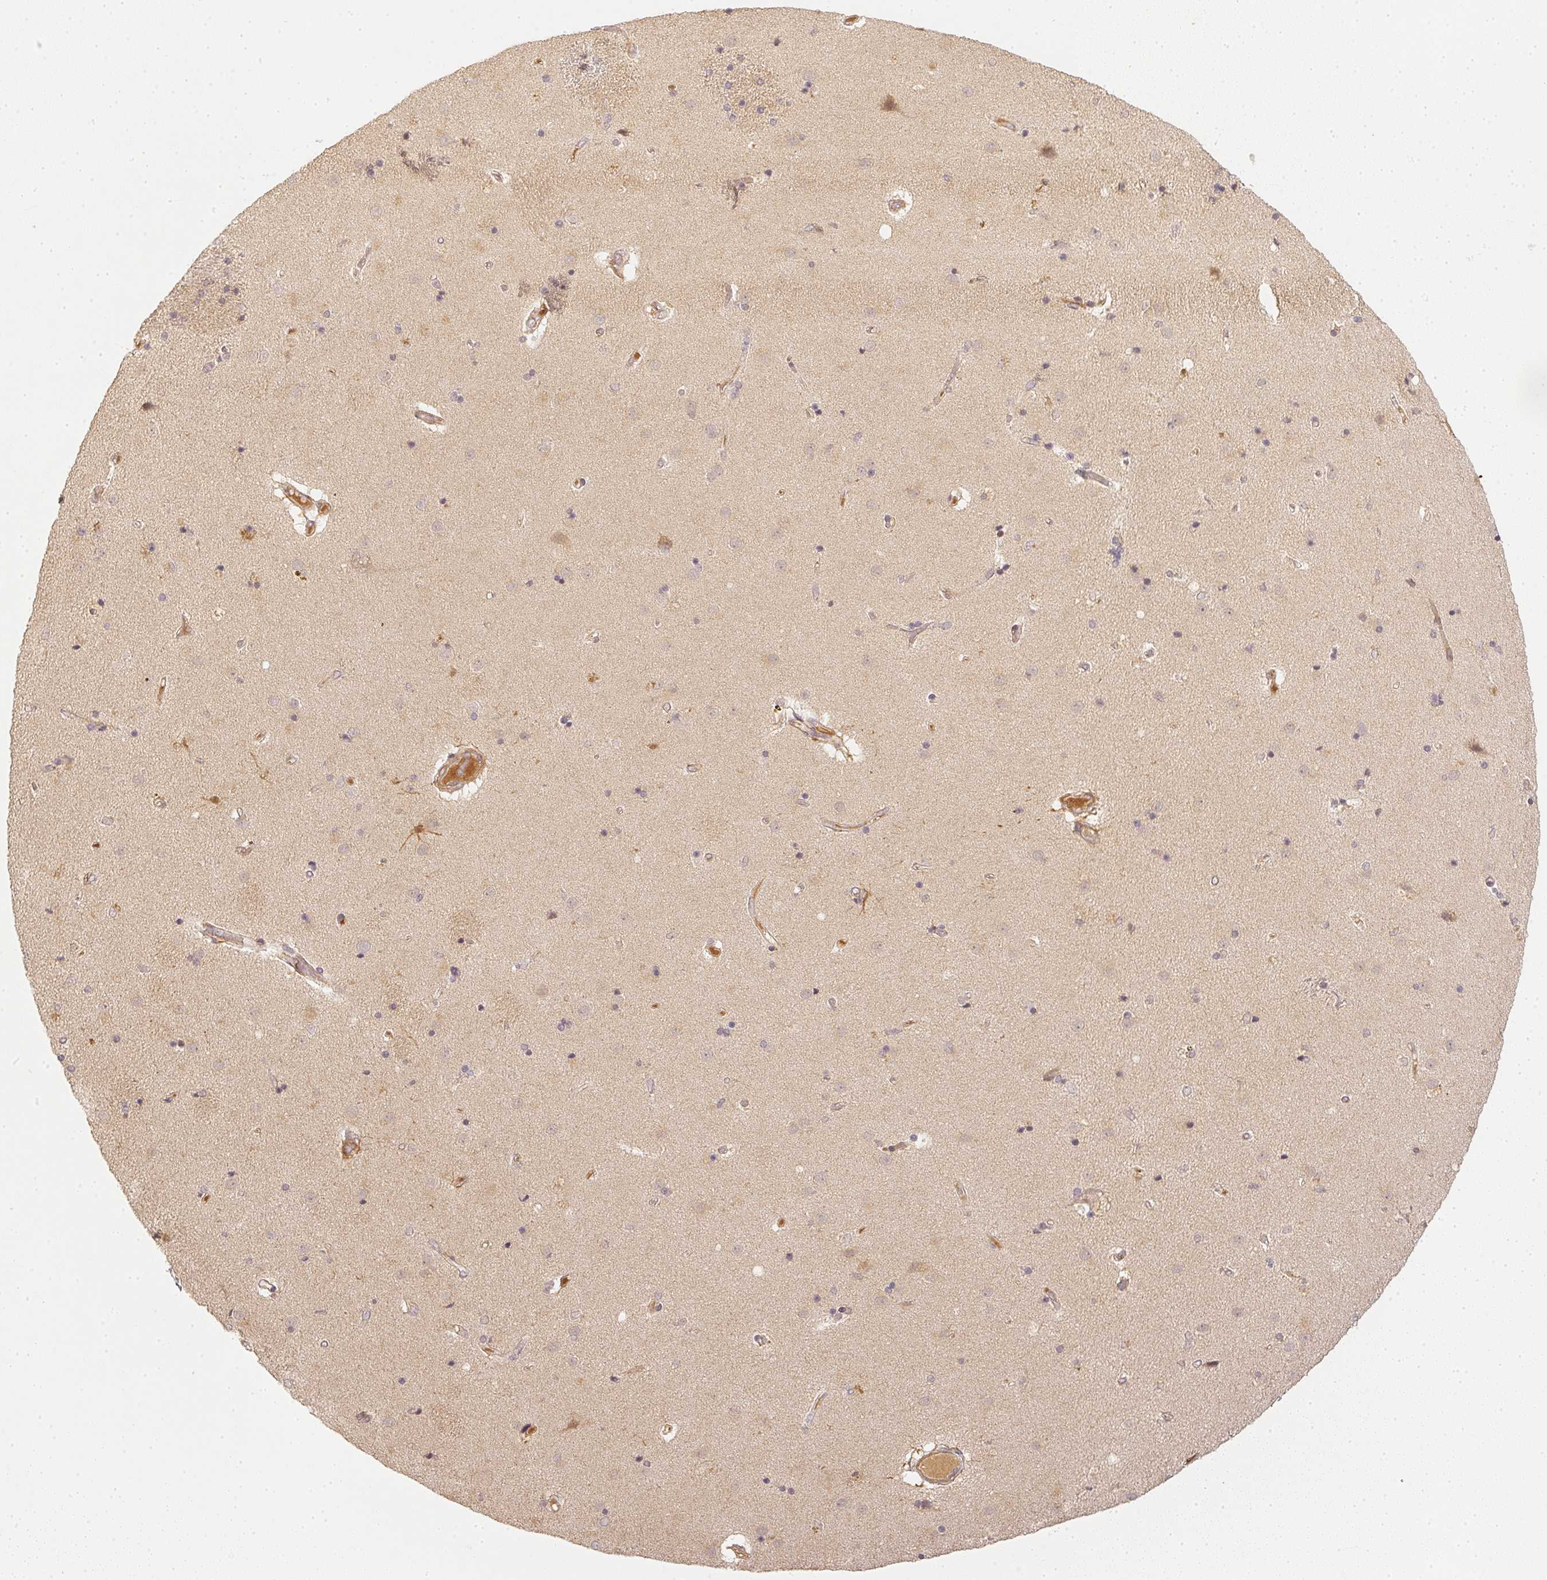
{"staining": {"intensity": "negative", "quantity": "none", "location": "none"}, "tissue": "caudate", "cell_type": "Glial cells", "image_type": "normal", "snomed": [{"axis": "morphology", "description": "Normal tissue, NOS"}, {"axis": "topography", "description": "Lateral ventricle wall"}], "caption": "Caudate stained for a protein using immunohistochemistry displays no staining glial cells.", "gene": "SERPINE1", "patient": {"sex": "female", "age": 71}}